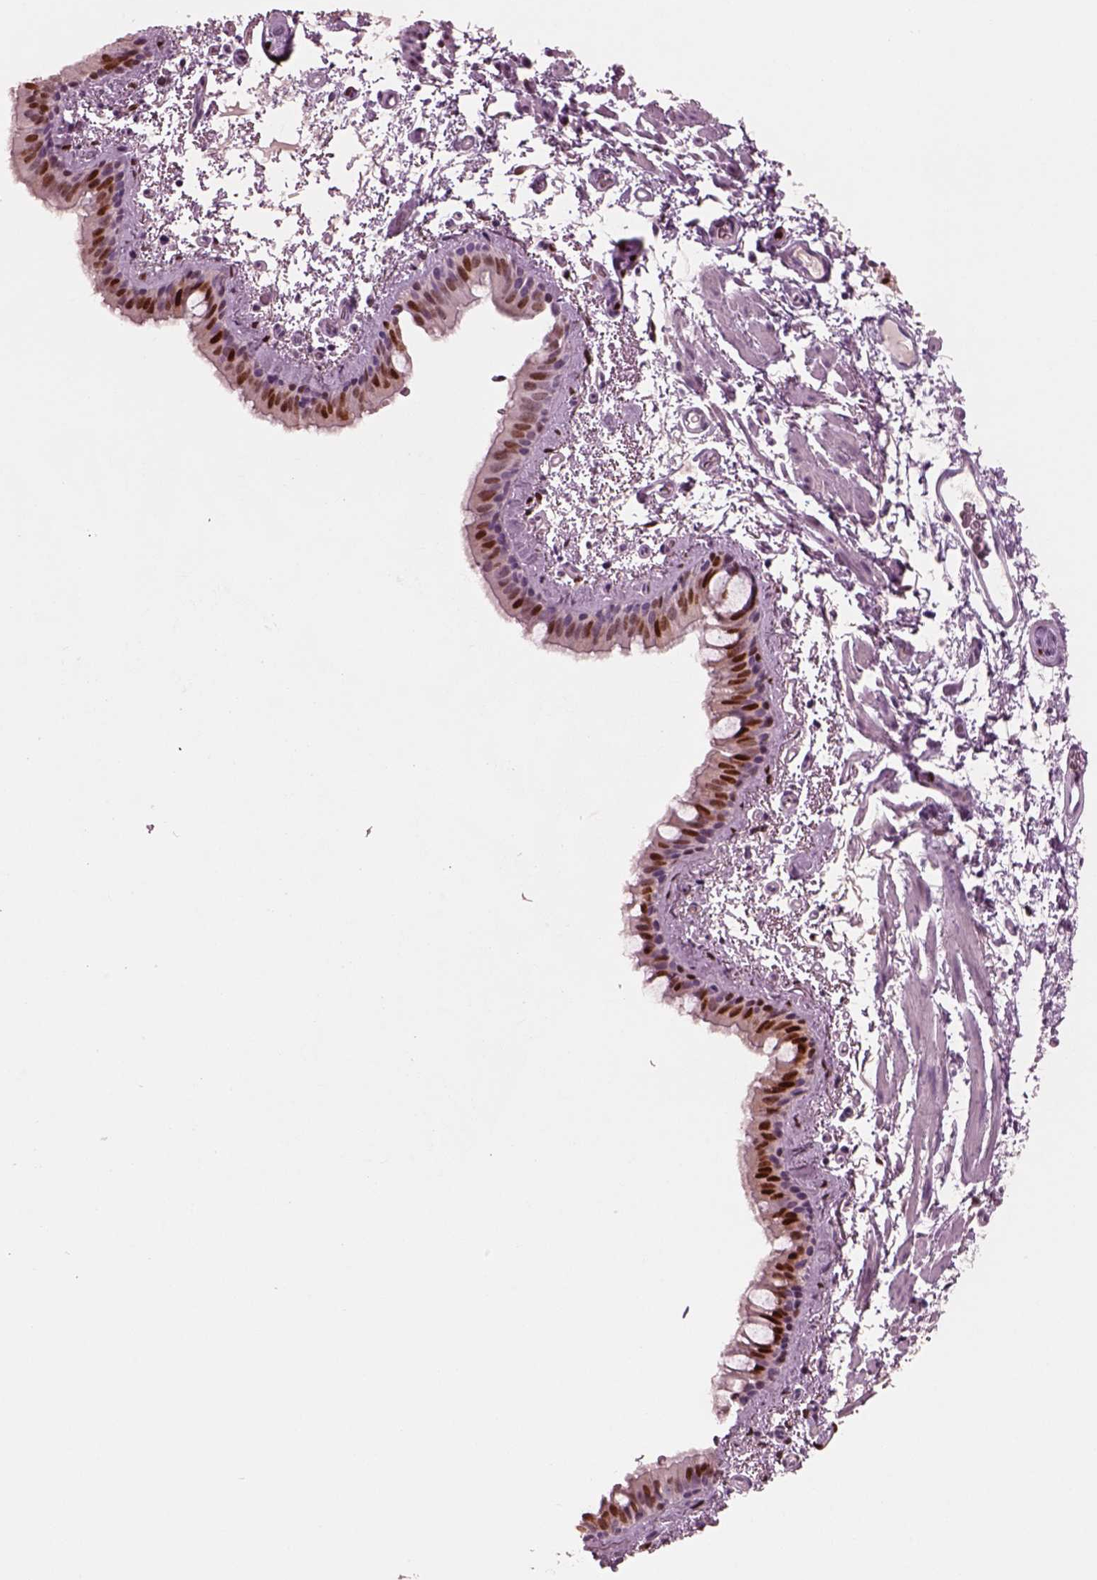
{"staining": {"intensity": "strong", "quantity": "25%-75%", "location": "nuclear"}, "tissue": "bronchus", "cell_type": "Respiratory epithelial cells", "image_type": "normal", "snomed": [{"axis": "morphology", "description": "Normal tissue, NOS"}, {"axis": "topography", "description": "Bronchus"}], "caption": "About 25%-75% of respiratory epithelial cells in normal human bronchus demonstrate strong nuclear protein positivity as visualized by brown immunohistochemical staining.", "gene": "SOX9", "patient": {"sex": "female", "age": 61}}